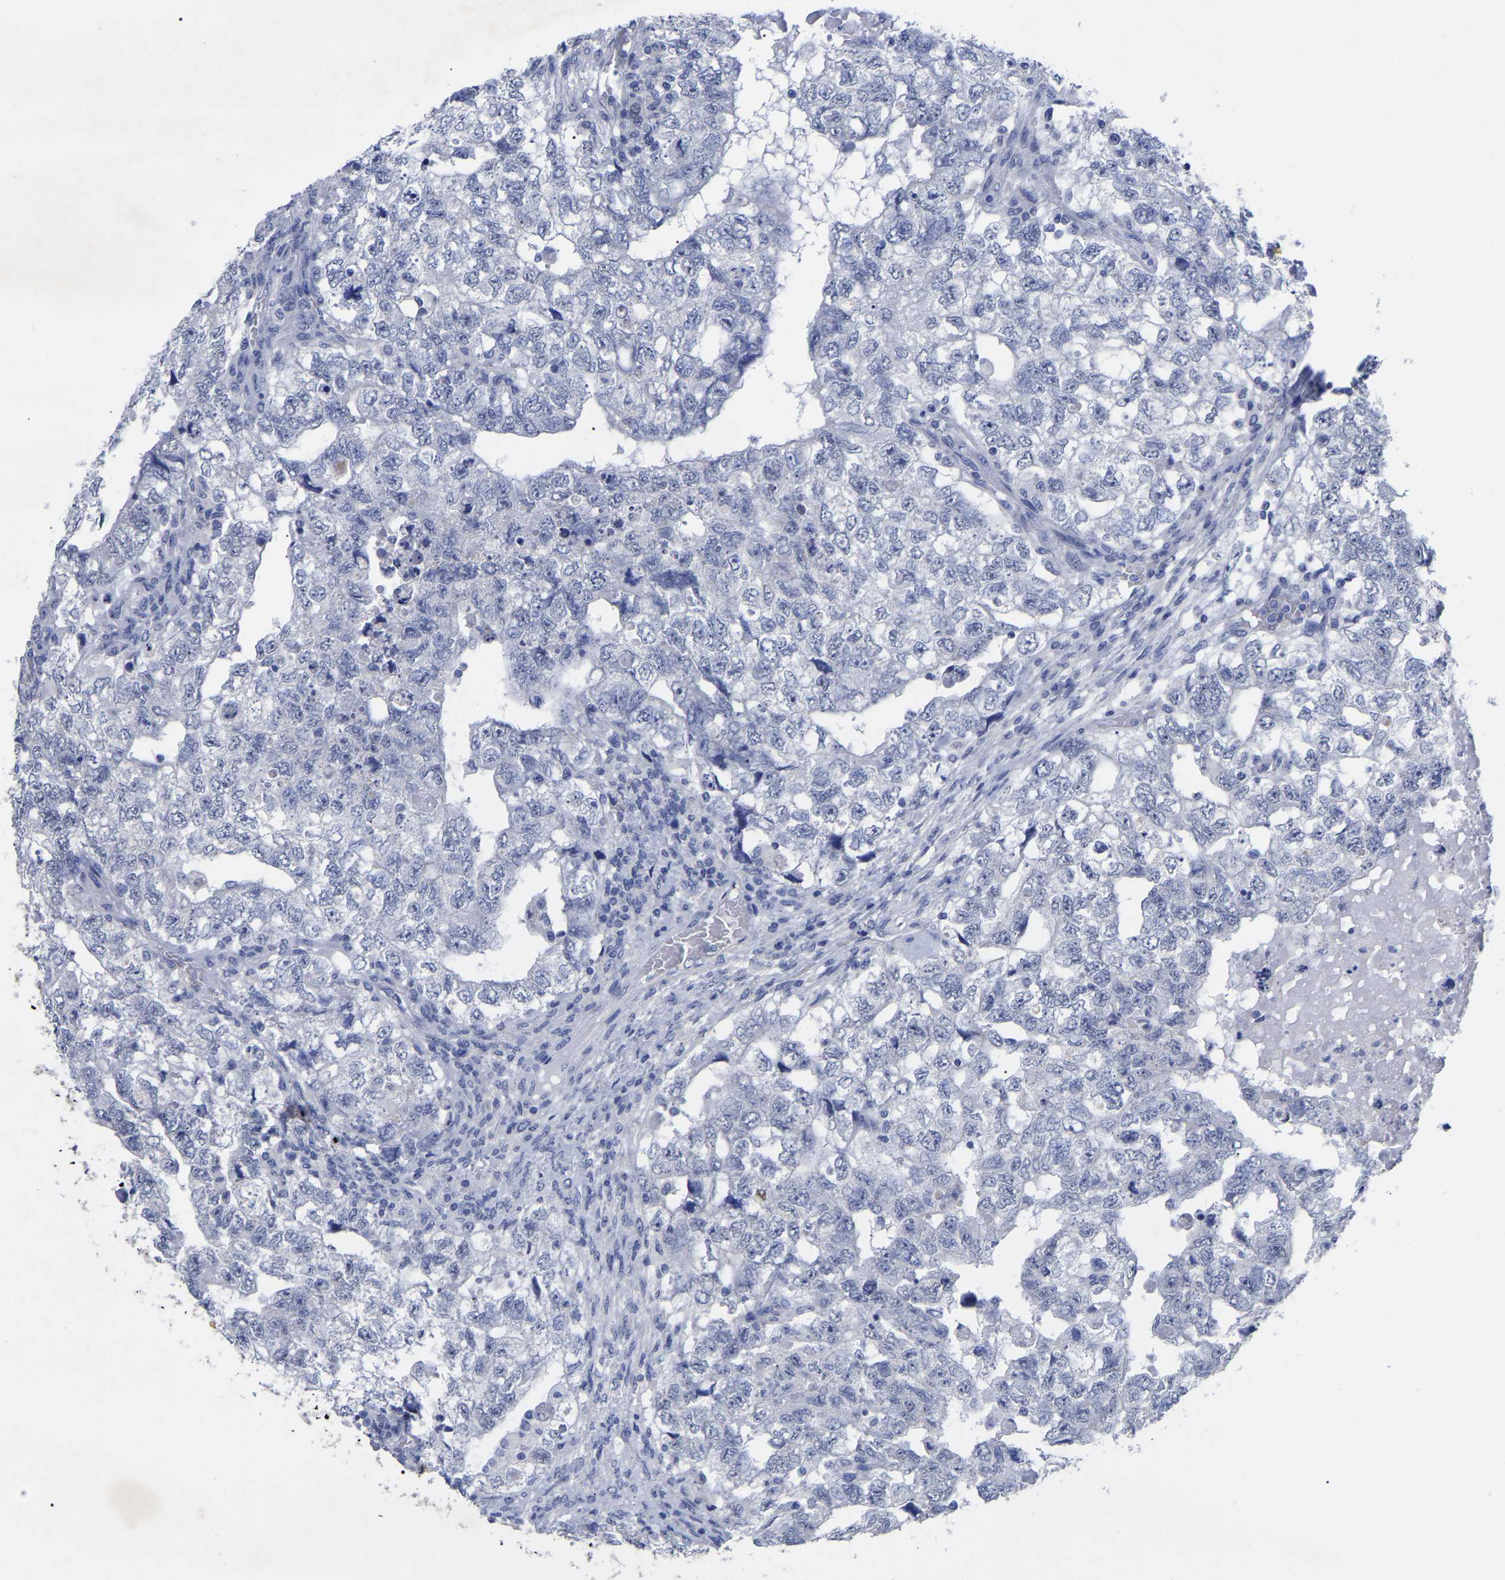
{"staining": {"intensity": "negative", "quantity": "none", "location": "none"}, "tissue": "testis cancer", "cell_type": "Tumor cells", "image_type": "cancer", "snomed": [{"axis": "morphology", "description": "Carcinoma, Embryonal, NOS"}, {"axis": "topography", "description": "Testis"}], "caption": "There is no significant positivity in tumor cells of testis cancer (embryonal carcinoma). (Brightfield microscopy of DAB IHC at high magnification).", "gene": "ANXA13", "patient": {"sex": "male", "age": 36}}